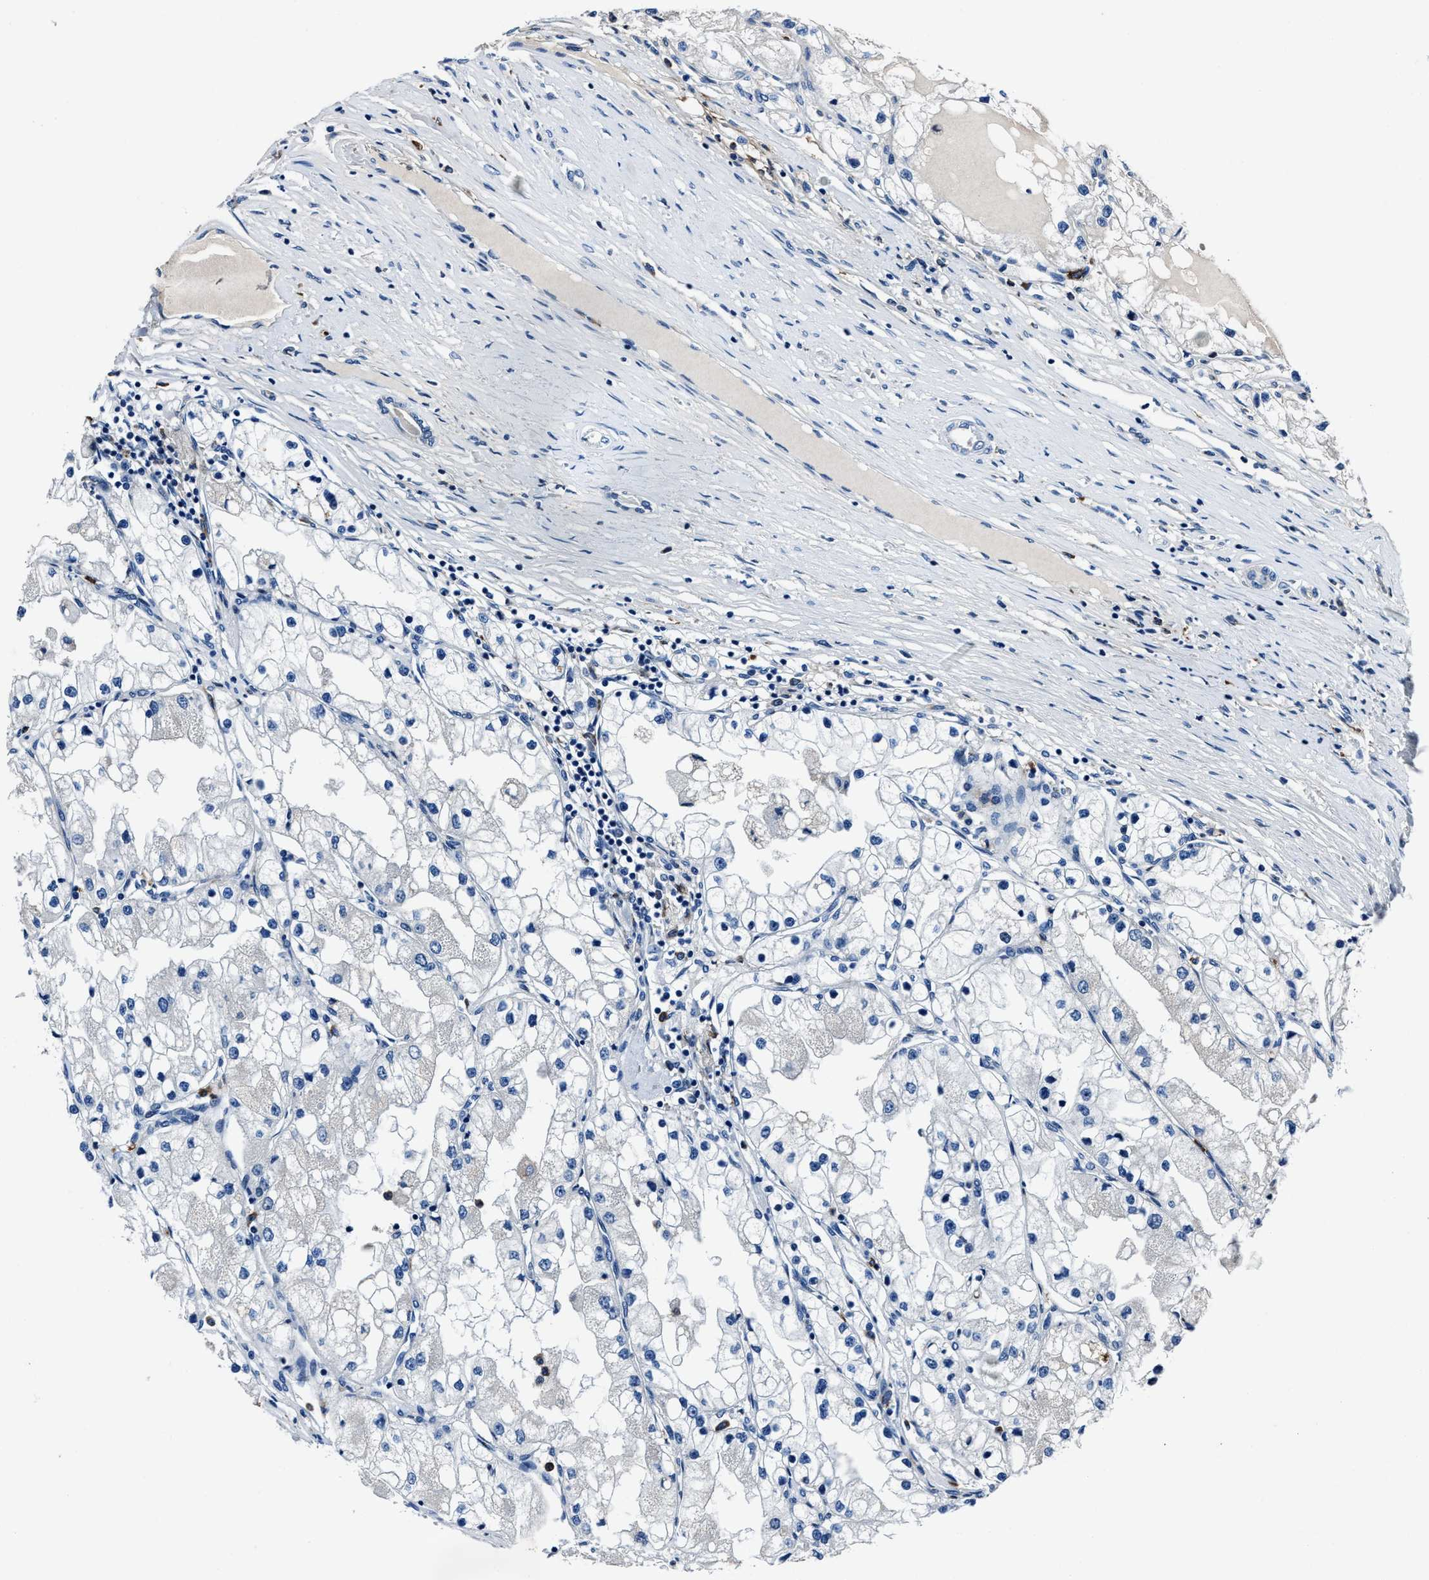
{"staining": {"intensity": "negative", "quantity": "none", "location": "none"}, "tissue": "renal cancer", "cell_type": "Tumor cells", "image_type": "cancer", "snomed": [{"axis": "morphology", "description": "Adenocarcinoma, NOS"}, {"axis": "topography", "description": "Kidney"}], "caption": "Immunohistochemistry (IHC) photomicrograph of neoplastic tissue: human renal cancer stained with DAB (3,3'-diaminobenzidine) exhibits no significant protein staining in tumor cells.", "gene": "FGL2", "patient": {"sex": "male", "age": 68}}